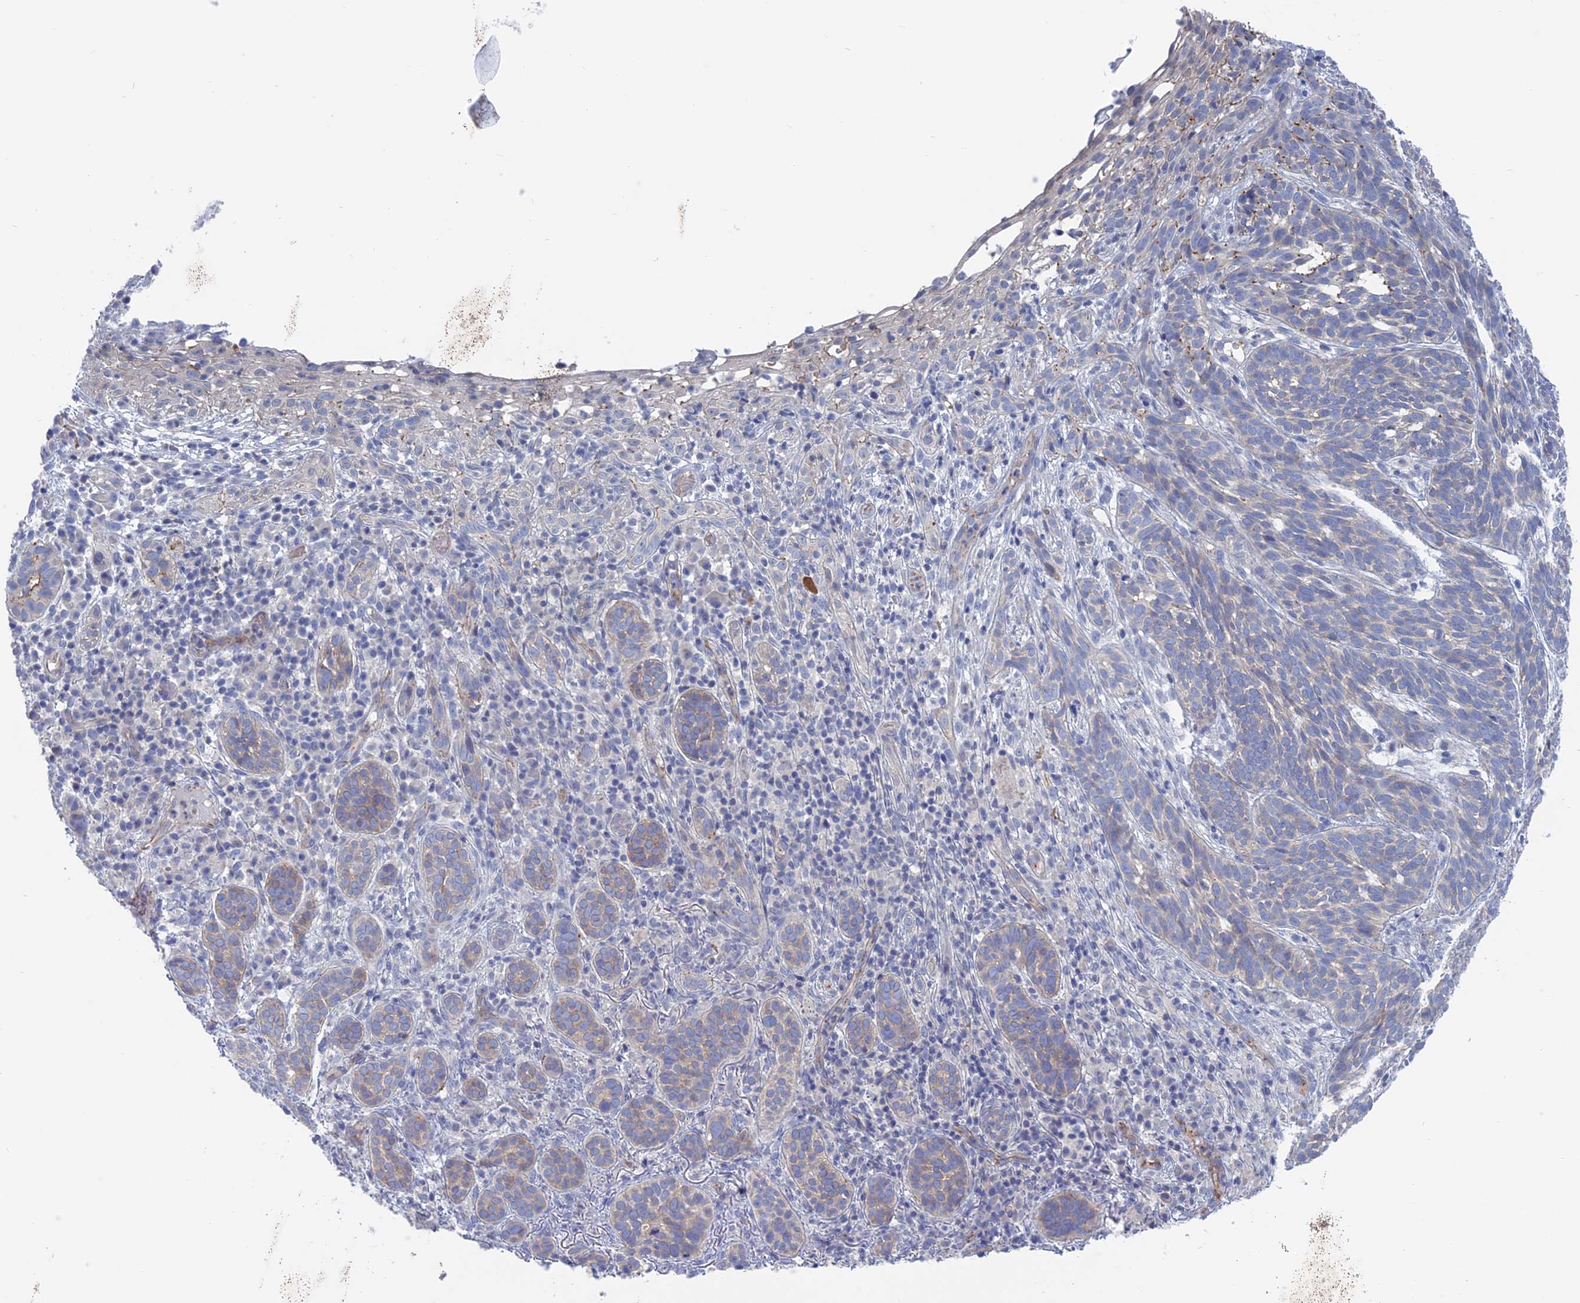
{"staining": {"intensity": "weak", "quantity": "<25%", "location": "cytoplasmic/membranous"}, "tissue": "skin cancer", "cell_type": "Tumor cells", "image_type": "cancer", "snomed": [{"axis": "morphology", "description": "Basal cell carcinoma"}, {"axis": "topography", "description": "Skin"}], "caption": "Tumor cells are negative for protein expression in human basal cell carcinoma (skin).", "gene": "TBC1D30", "patient": {"sex": "male", "age": 71}}